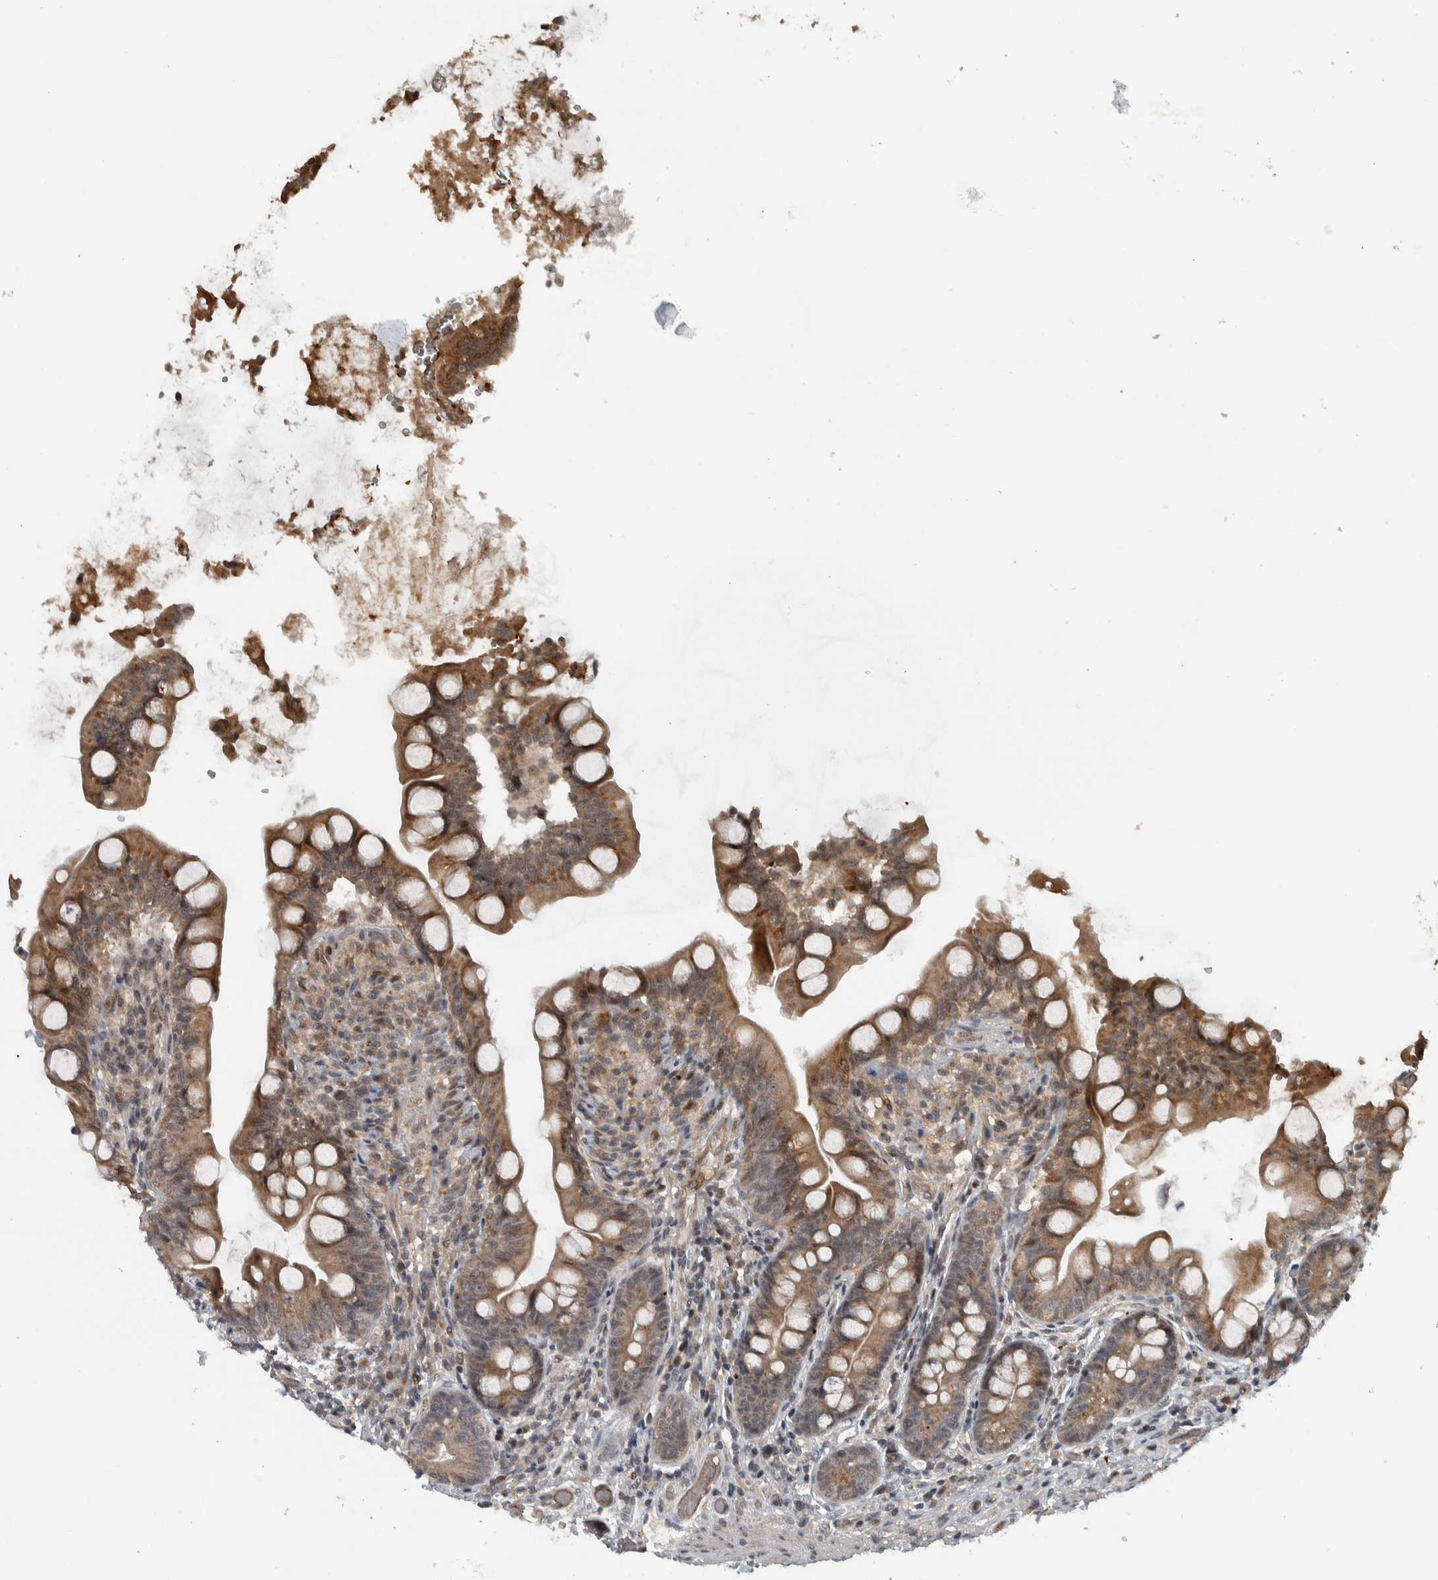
{"staining": {"intensity": "moderate", "quantity": ">75%", "location": "cytoplasmic/membranous"}, "tissue": "small intestine", "cell_type": "Glandular cells", "image_type": "normal", "snomed": [{"axis": "morphology", "description": "Normal tissue, NOS"}, {"axis": "topography", "description": "Small intestine"}], "caption": "Immunohistochemical staining of unremarkable human small intestine displays moderate cytoplasmic/membranous protein positivity in approximately >75% of glandular cells. (DAB IHC, brown staining for protein, blue staining for nuclei).", "gene": "NAPG", "patient": {"sex": "female", "age": 56}}